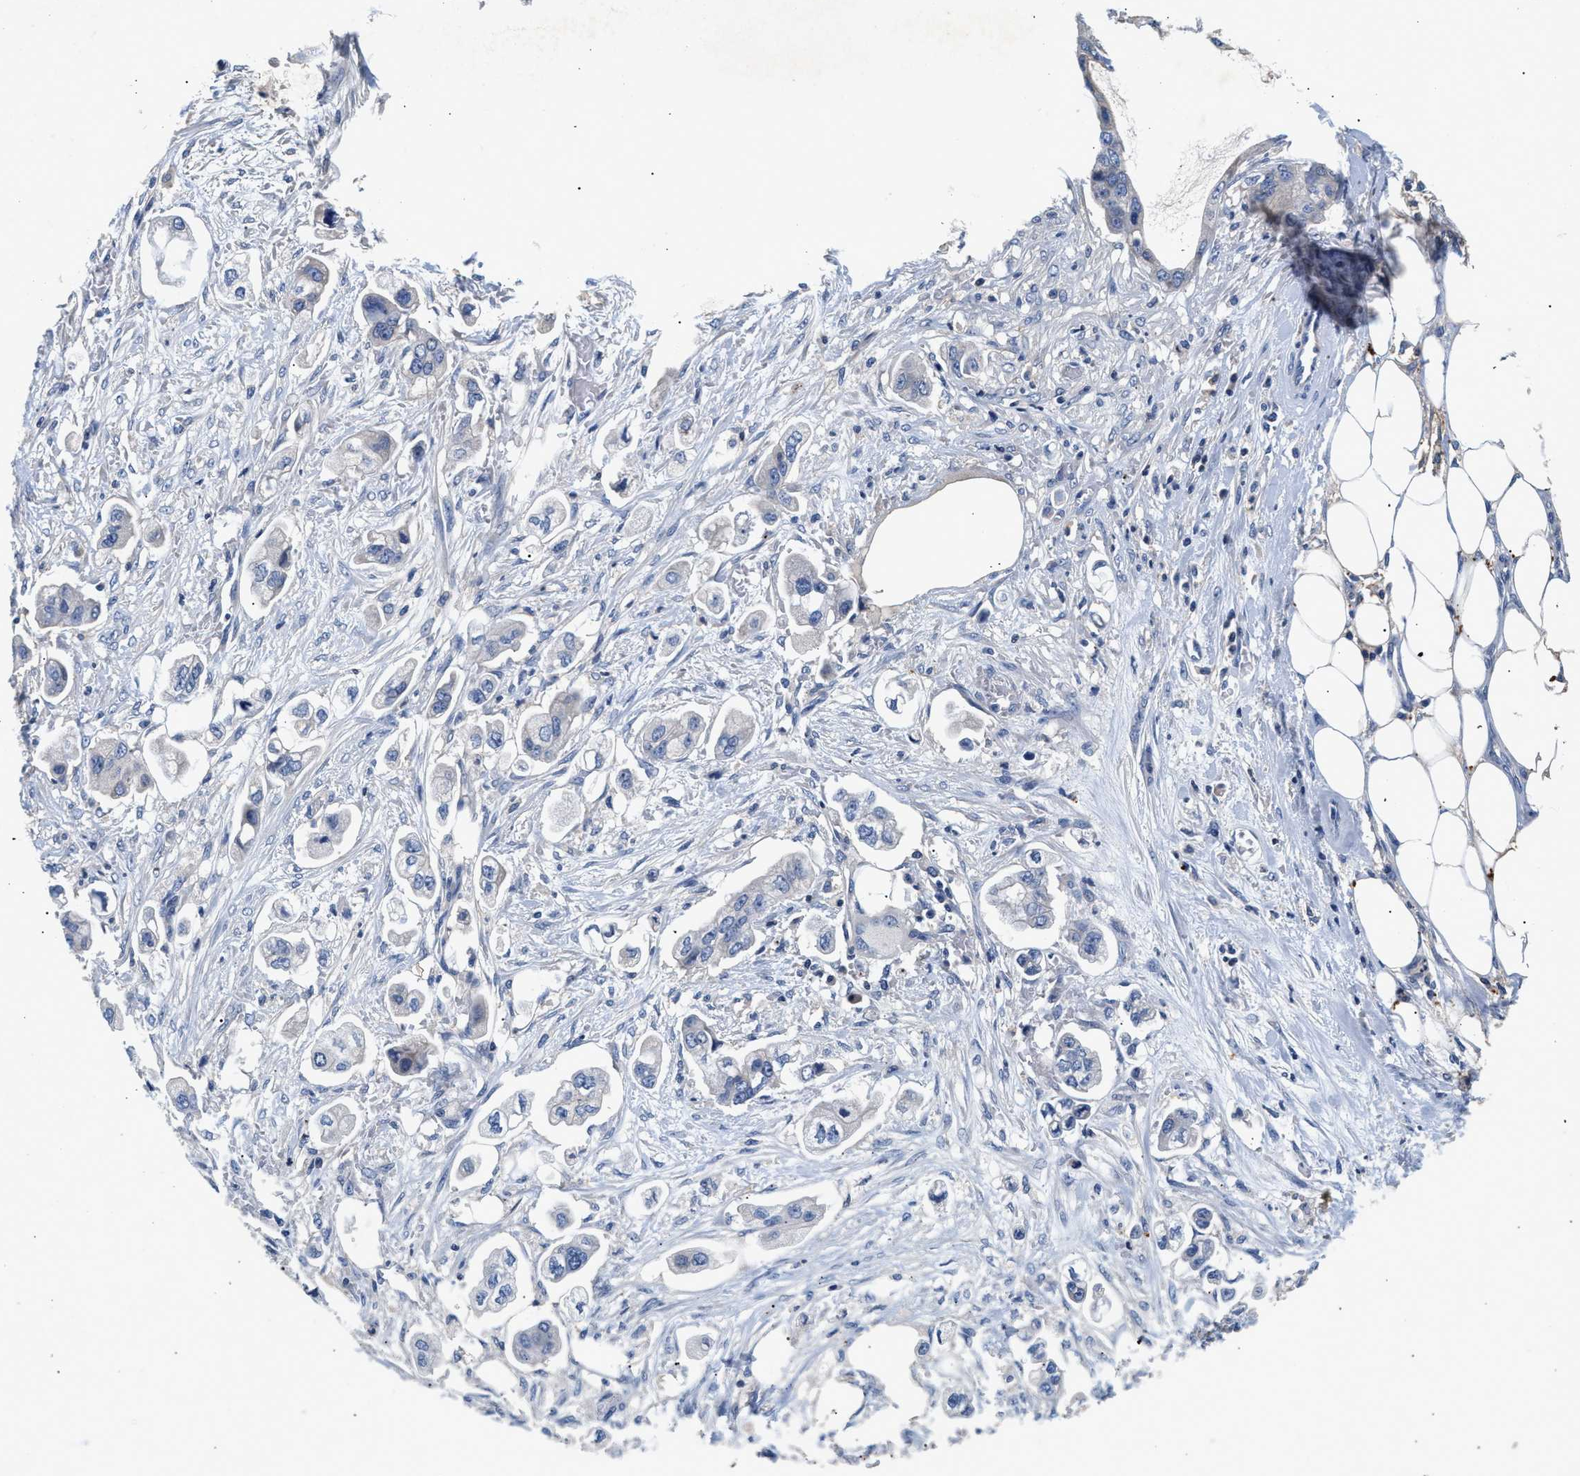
{"staining": {"intensity": "negative", "quantity": "none", "location": "none"}, "tissue": "stomach cancer", "cell_type": "Tumor cells", "image_type": "cancer", "snomed": [{"axis": "morphology", "description": "Adenocarcinoma, NOS"}, {"axis": "topography", "description": "Stomach"}], "caption": "High power microscopy histopathology image of an immunohistochemistry (IHC) micrograph of adenocarcinoma (stomach), revealing no significant expression in tumor cells. (Immunohistochemistry (ihc), brightfield microscopy, high magnification).", "gene": "GNAI3", "patient": {"sex": "male", "age": 62}}